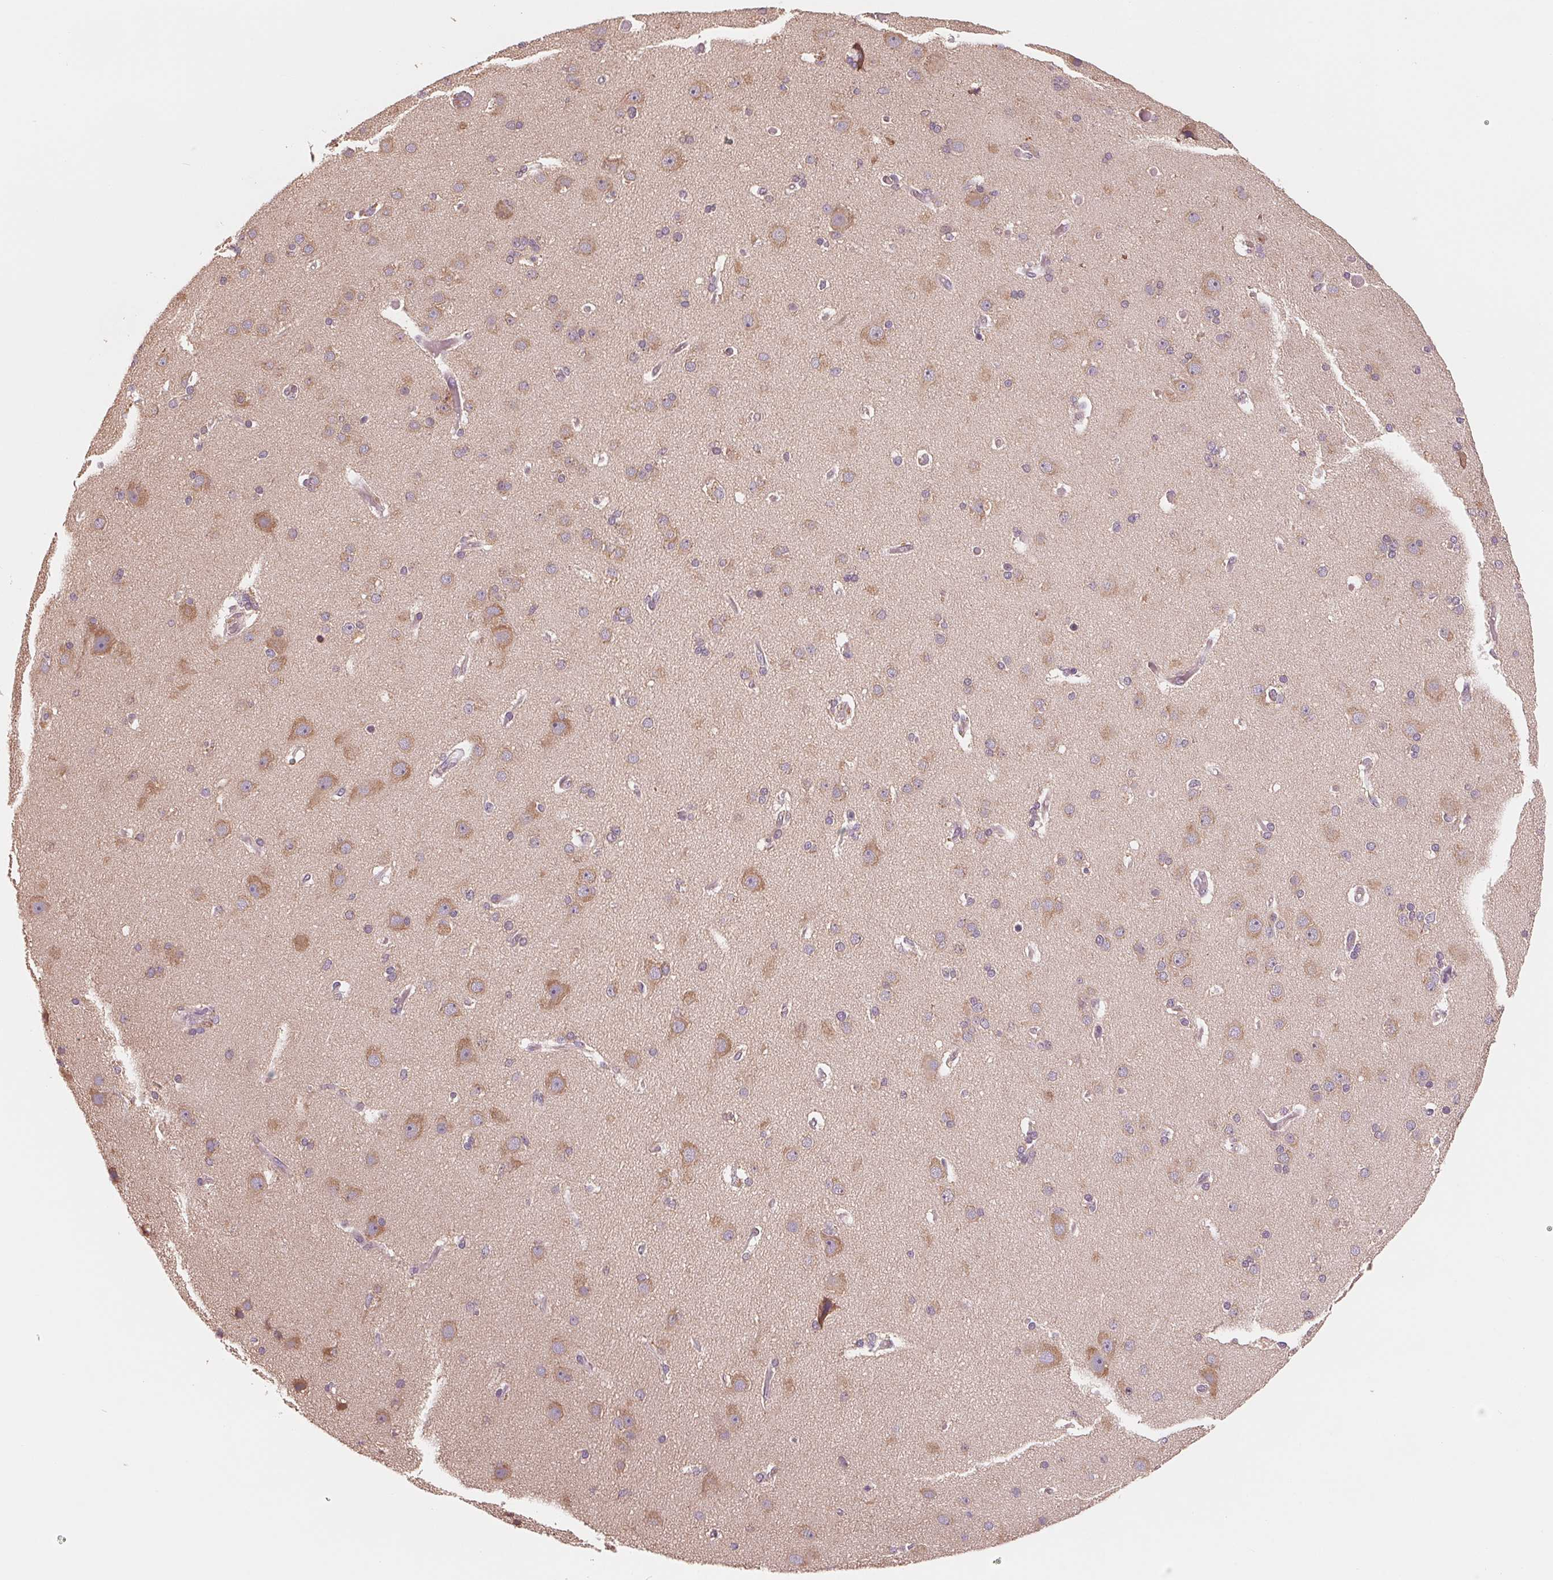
{"staining": {"intensity": "negative", "quantity": "none", "location": "none"}, "tissue": "cerebral cortex", "cell_type": "Endothelial cells", "image_type": "normal", "snomed": [{"axis": "morphology", "description": "Normal tissue, NOS"}, {"axis": "morphology", "description": "Glioma, malignant, High grade"}, {"axis": "topography", "description": "Cerebral cortex"}], "caption": "IHC photomicrograph of unremarkable human cerebral cortex stained for a protein (brown), which shows no staining in endothelial cells.", "gene": "GIGYF2", "patient": {"sex": "male", "age": 71}}